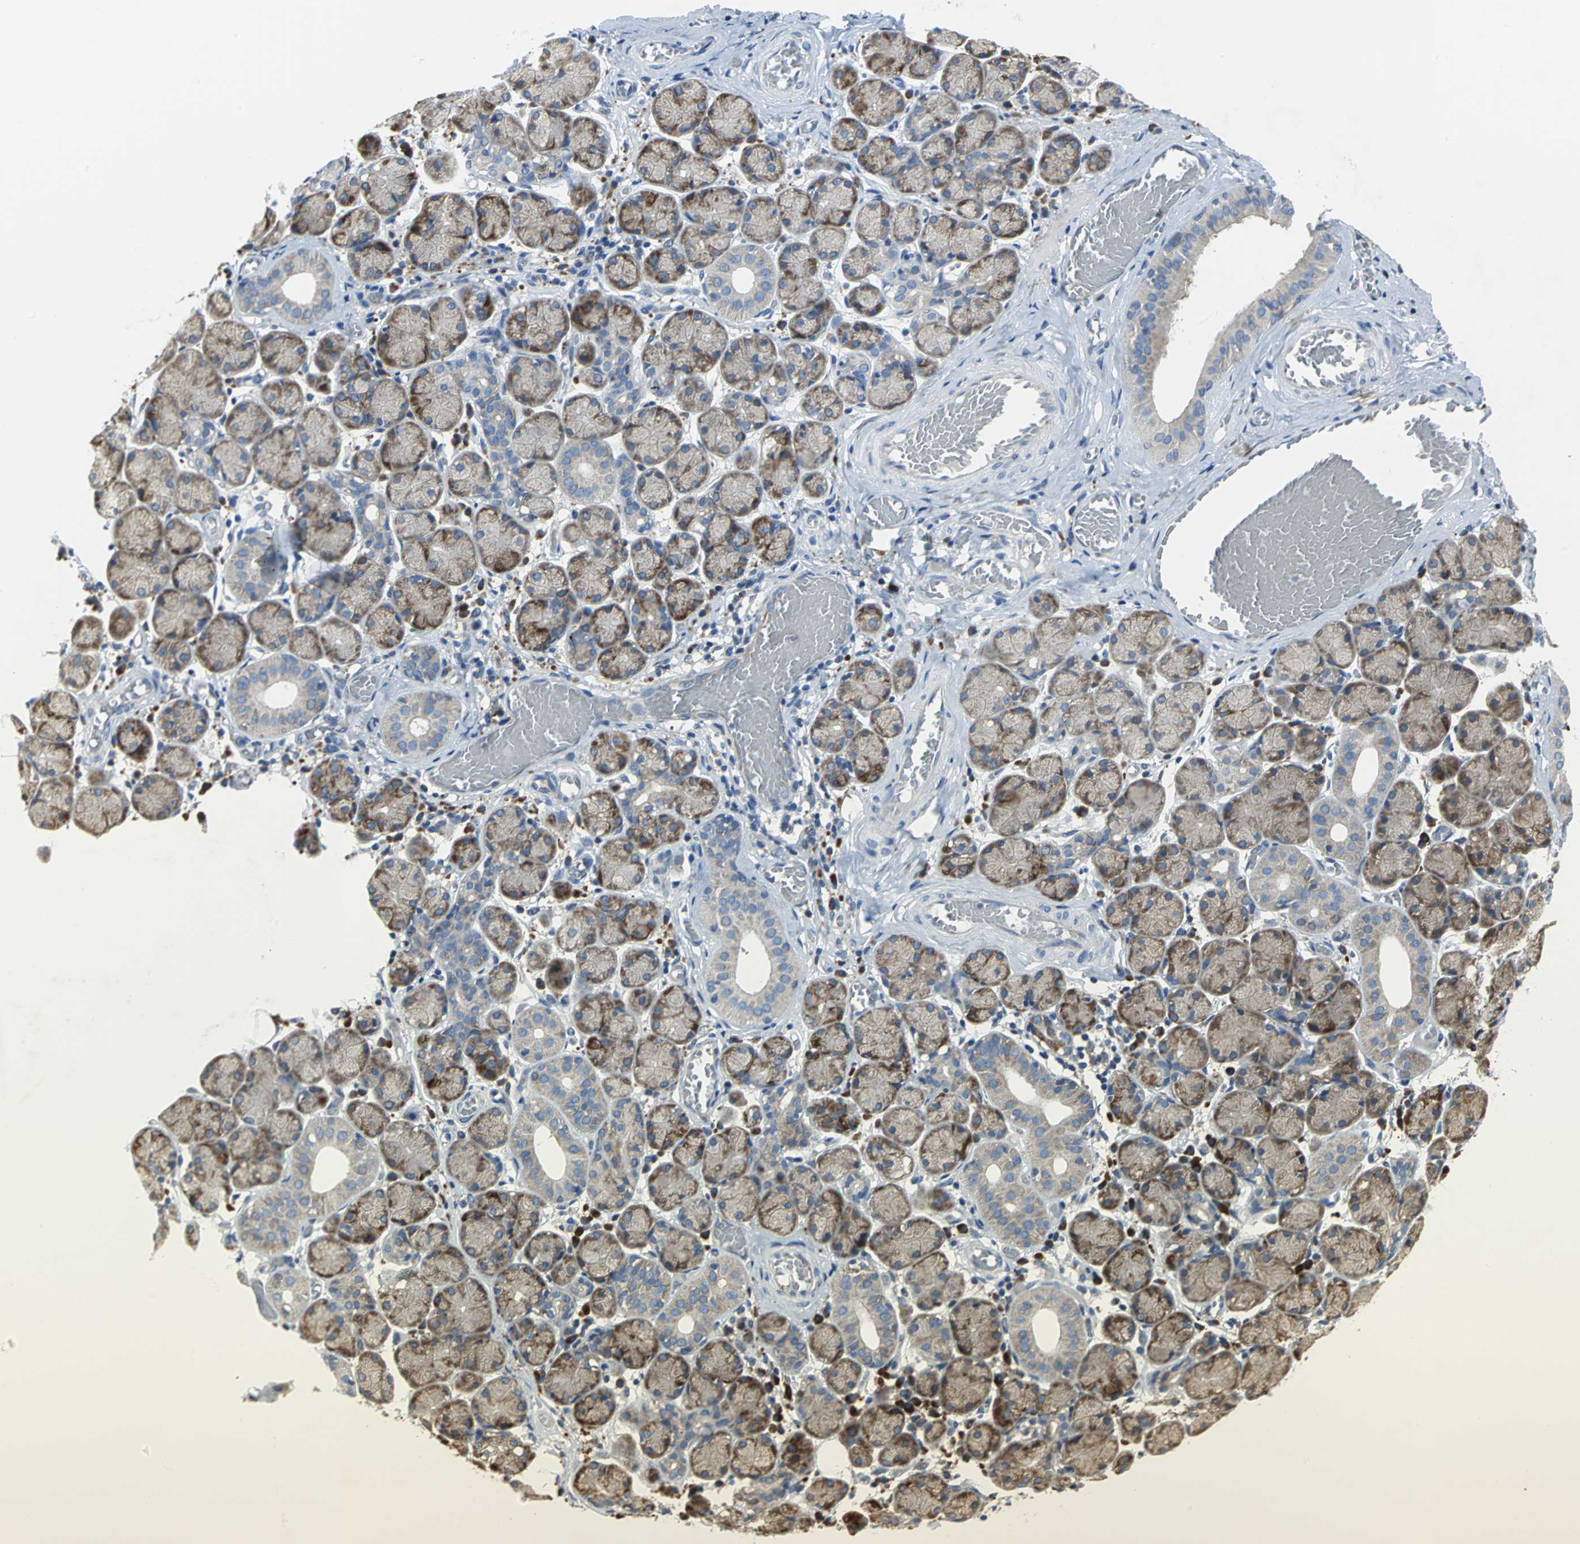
{"staining": {"intensity": "moderate", "quantity": ">75%", "location": "cytoplasmic/membranous"}, "tissue": "salivary gland", "cell_type": "Glandular cells", "image_type": "normal", "snomed": [{"axis": "morphology", "description": "Normal tissue, NOS"}, {"axis": "topography", "description": "Salivary gland"}], "caption": "A brown stain highlights moderate cytoplasmic/membranous expression of a protein in glandular cells of benign human salivary gland.", "gene": "EIF5A", "patient": {"sex": "female", "age": 24}}